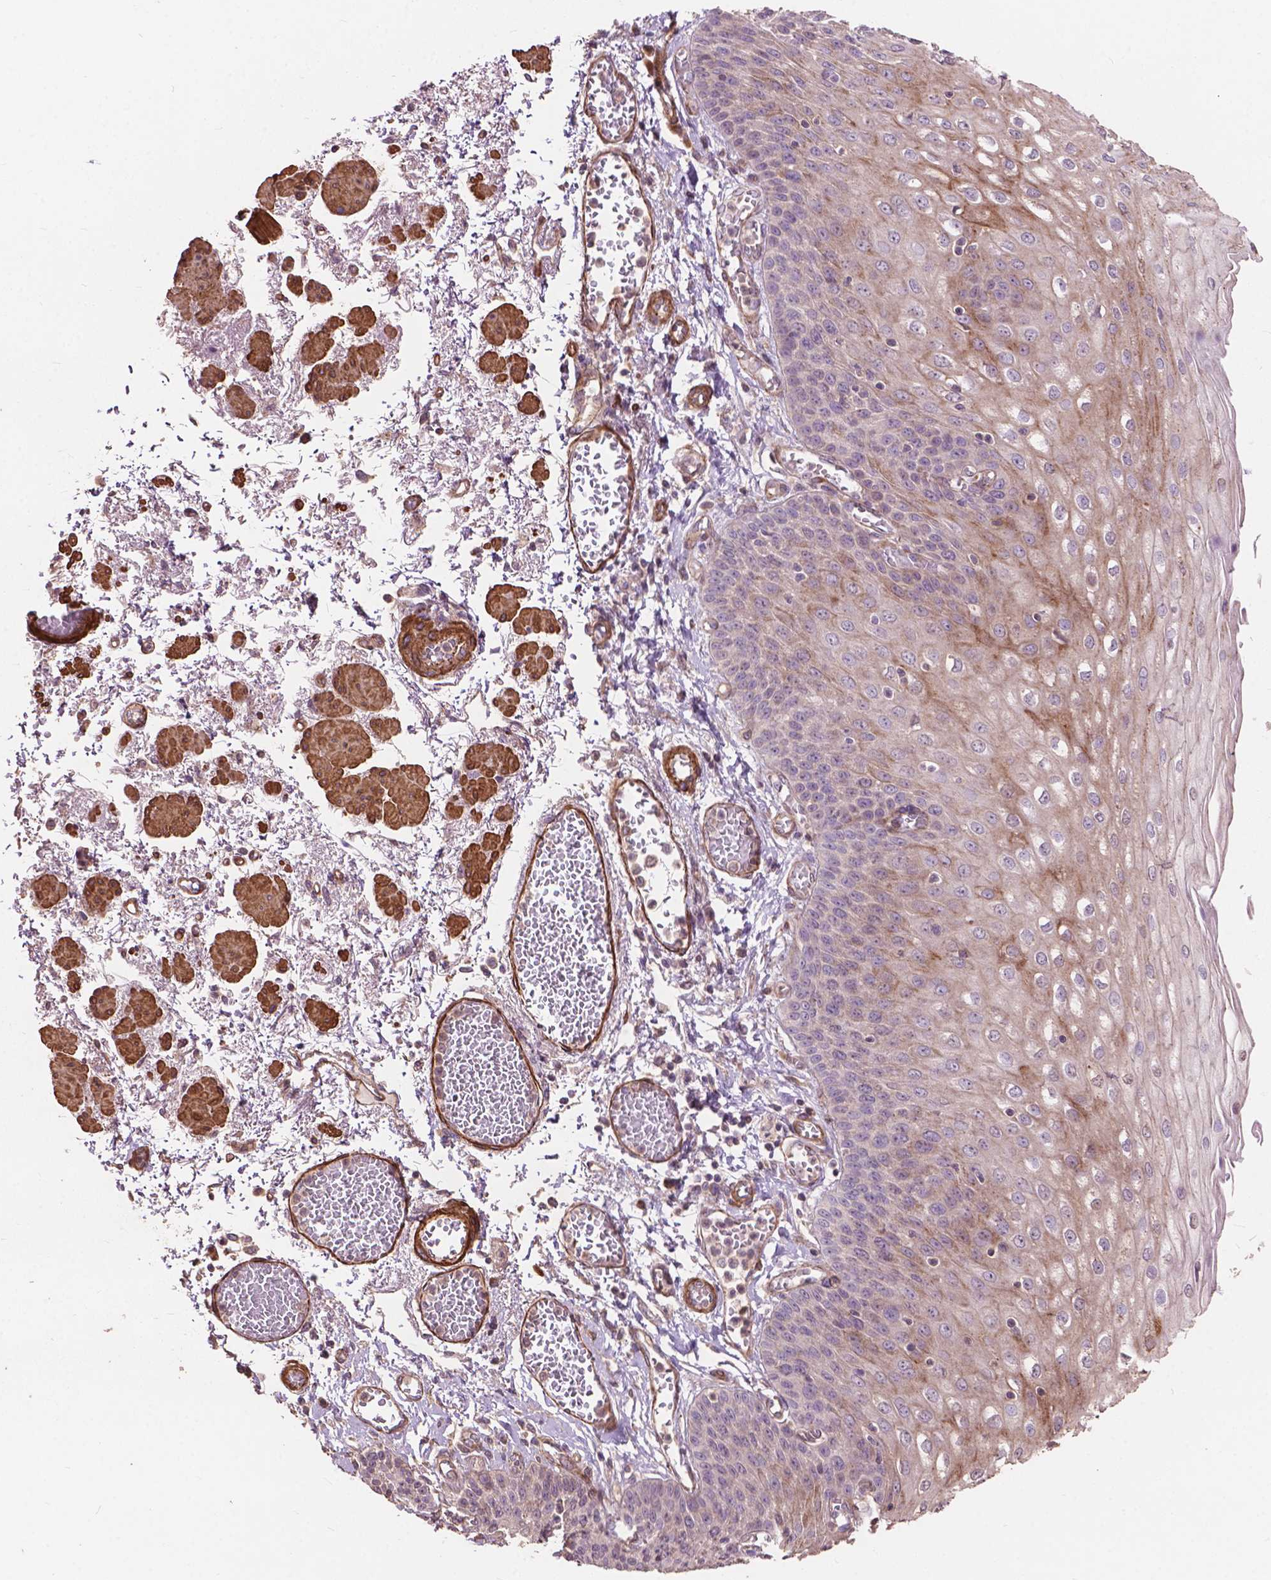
{"staining": {"intensity": "moderate", "quantity": "25%-75%", "location": "cytoplasmic/membranous"}, "tissue": "esophagus", "cell_type": "Squamous epithelial cells", "image_type": "normal", "snomed": [{"axis": "morphology", "description": "Normal tissue, NOS"}, {"axis": "morphology", "description": "Adenocarcinoma, NOS"}, {"axis": "topography", "description": "Esophagus"}], "caption": "This micrograph reveals IHC staining of unremarkable esophagus, with medium moderate cytoplasmic/membranous expression in about 25%-75% of squamous epithelial cells.", "gene": "FNIP1", "patient": {"sex": "male", "age": 81}}